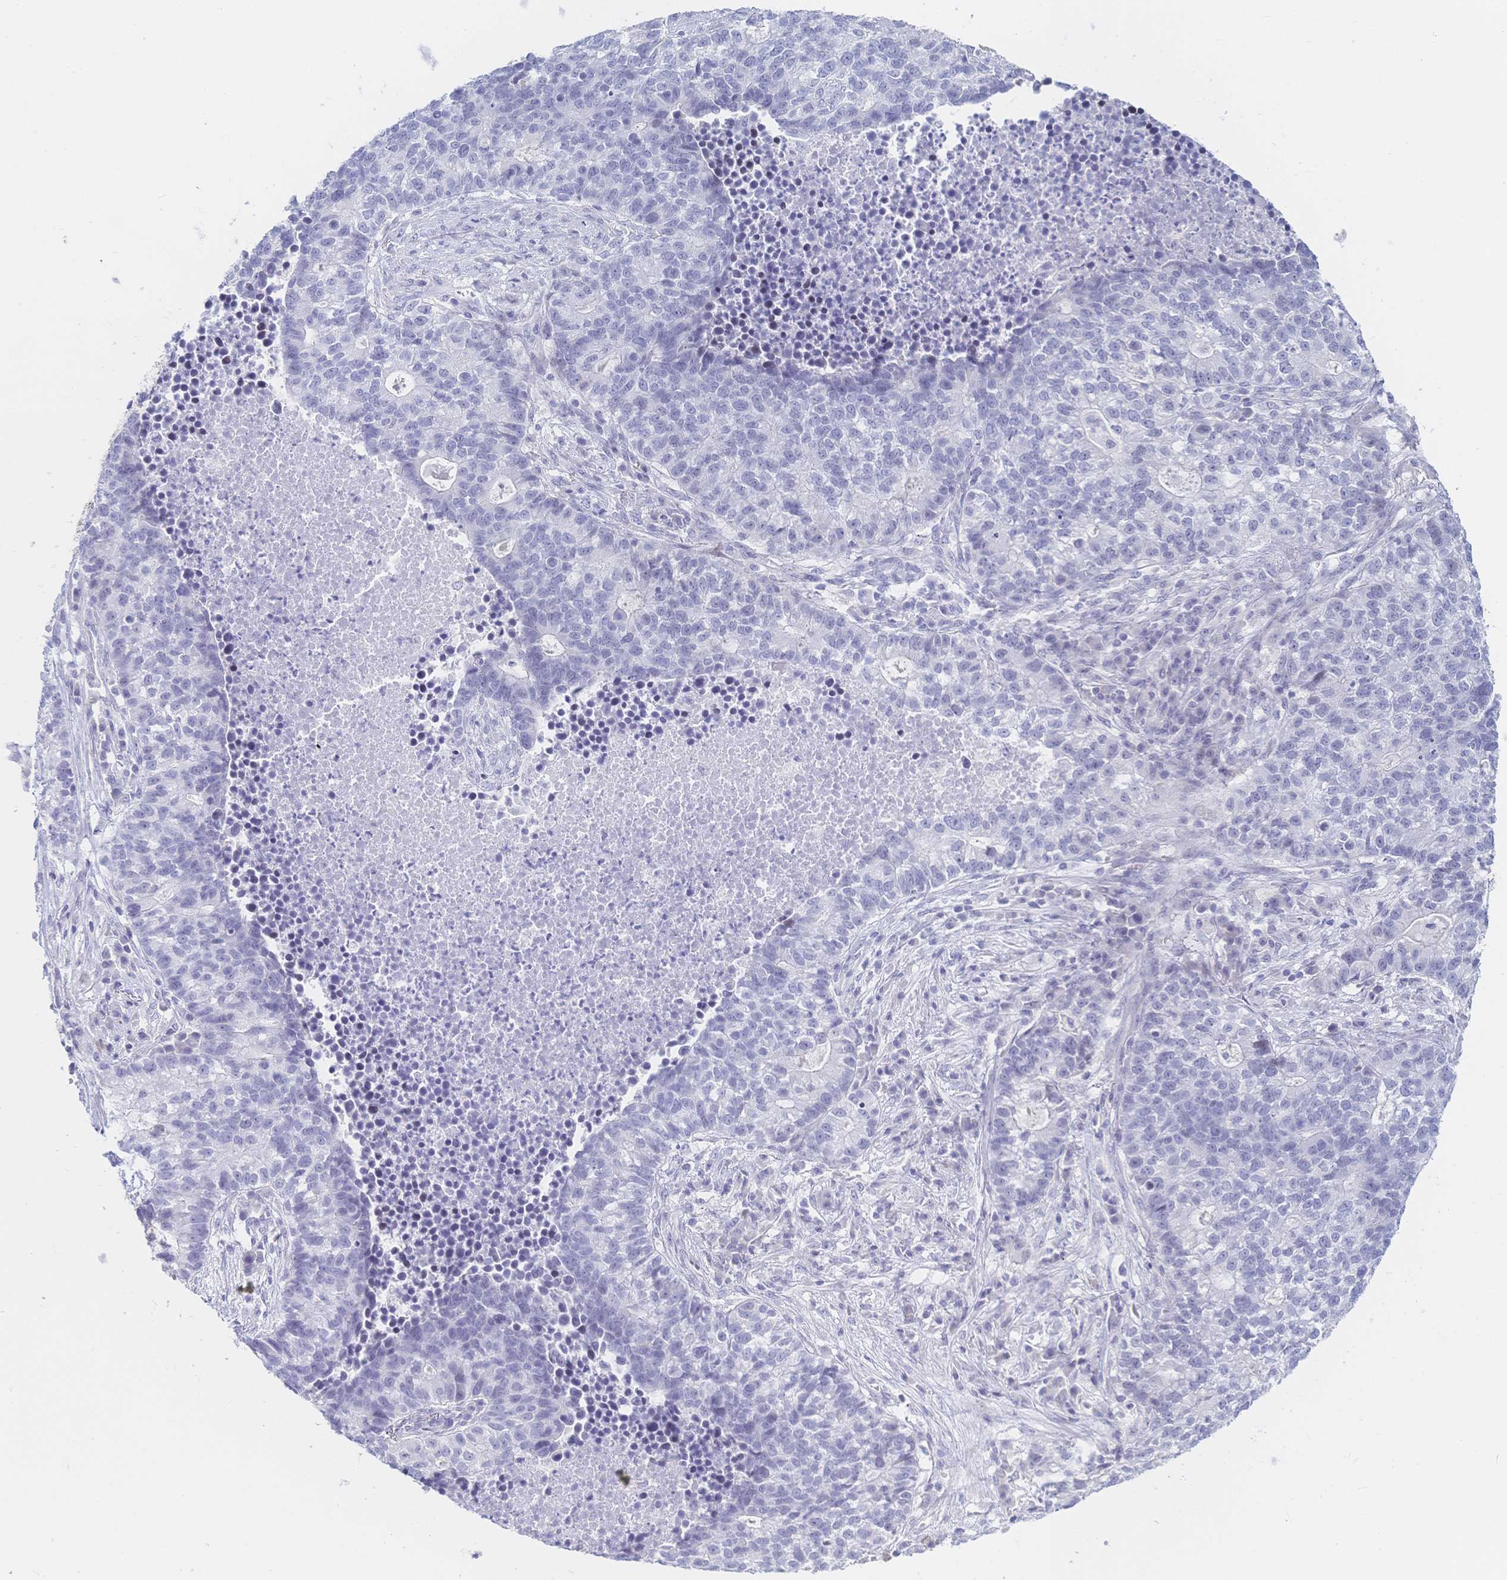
{"staining": {"intensity": "negative", "quantity": "none", "location": "none"}, "tissue": "lung cancer", "cell_type": "Tumor cells", "image_type": "cancer", "snomed": [{"axis": "morphology", "description": "Adenocarcinoma, NOS"}, {"axis": "topography", "description": "Lung"}], "caption": "Photomicrograph shows no significant protein positivity in tumor cells of lung cancer (adenocarcinoma).", "gene": "CR2", "patient": {"sex": "male", "age": 57}}